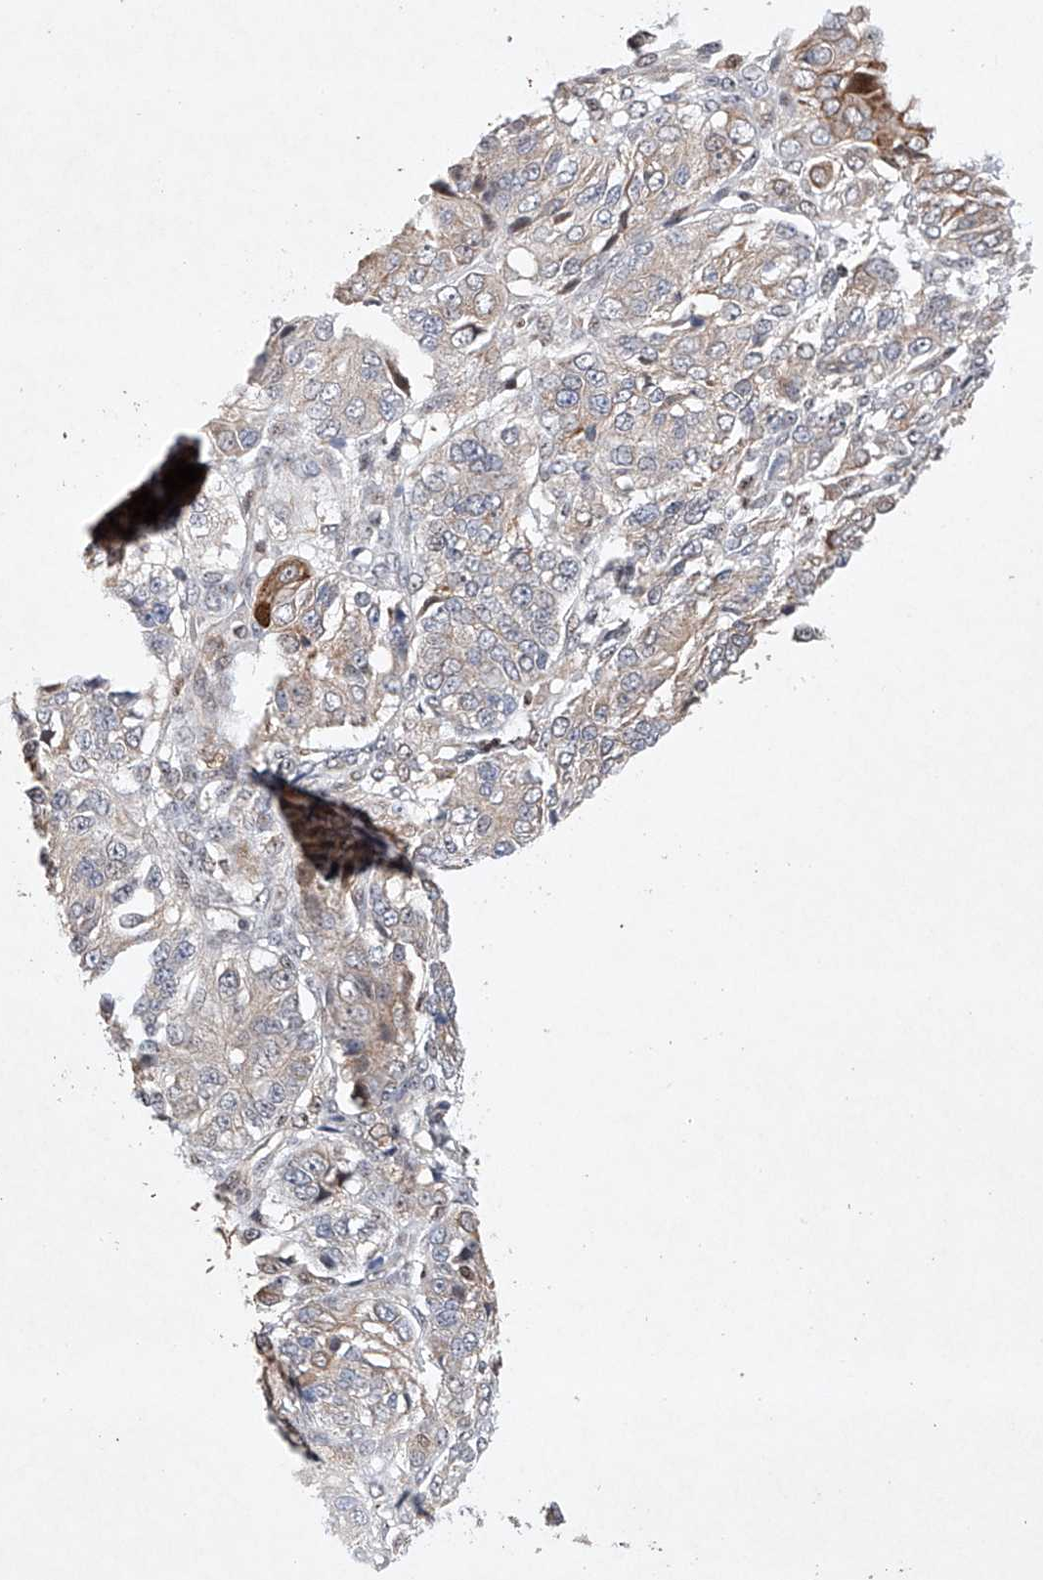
{"staining": {"intensity": "moderate", "quantity": "<25%", "location": "cytoplasmic/membranous"}, "tissue": "ovarian cancer", "cell_type": "Tumor cells", "image_type": "cancer", "snomed": [{"axis": "morphology", "description": "Carcinoma, endometroid"}, {"axis": "topography", "description": "Ovary"}], "caption": "This photomicrograph reveals endometroid carcinoma (ovarian) stained with immunohistochemistry (IHC) to label a protein in brown. The cytoplasmic/membranous of tumor cells show moderate positivity for the protein. Nuclei are counter-stained blue.", "gene": "AFG1L", "patient": {"sex": "female", "age": 51}}